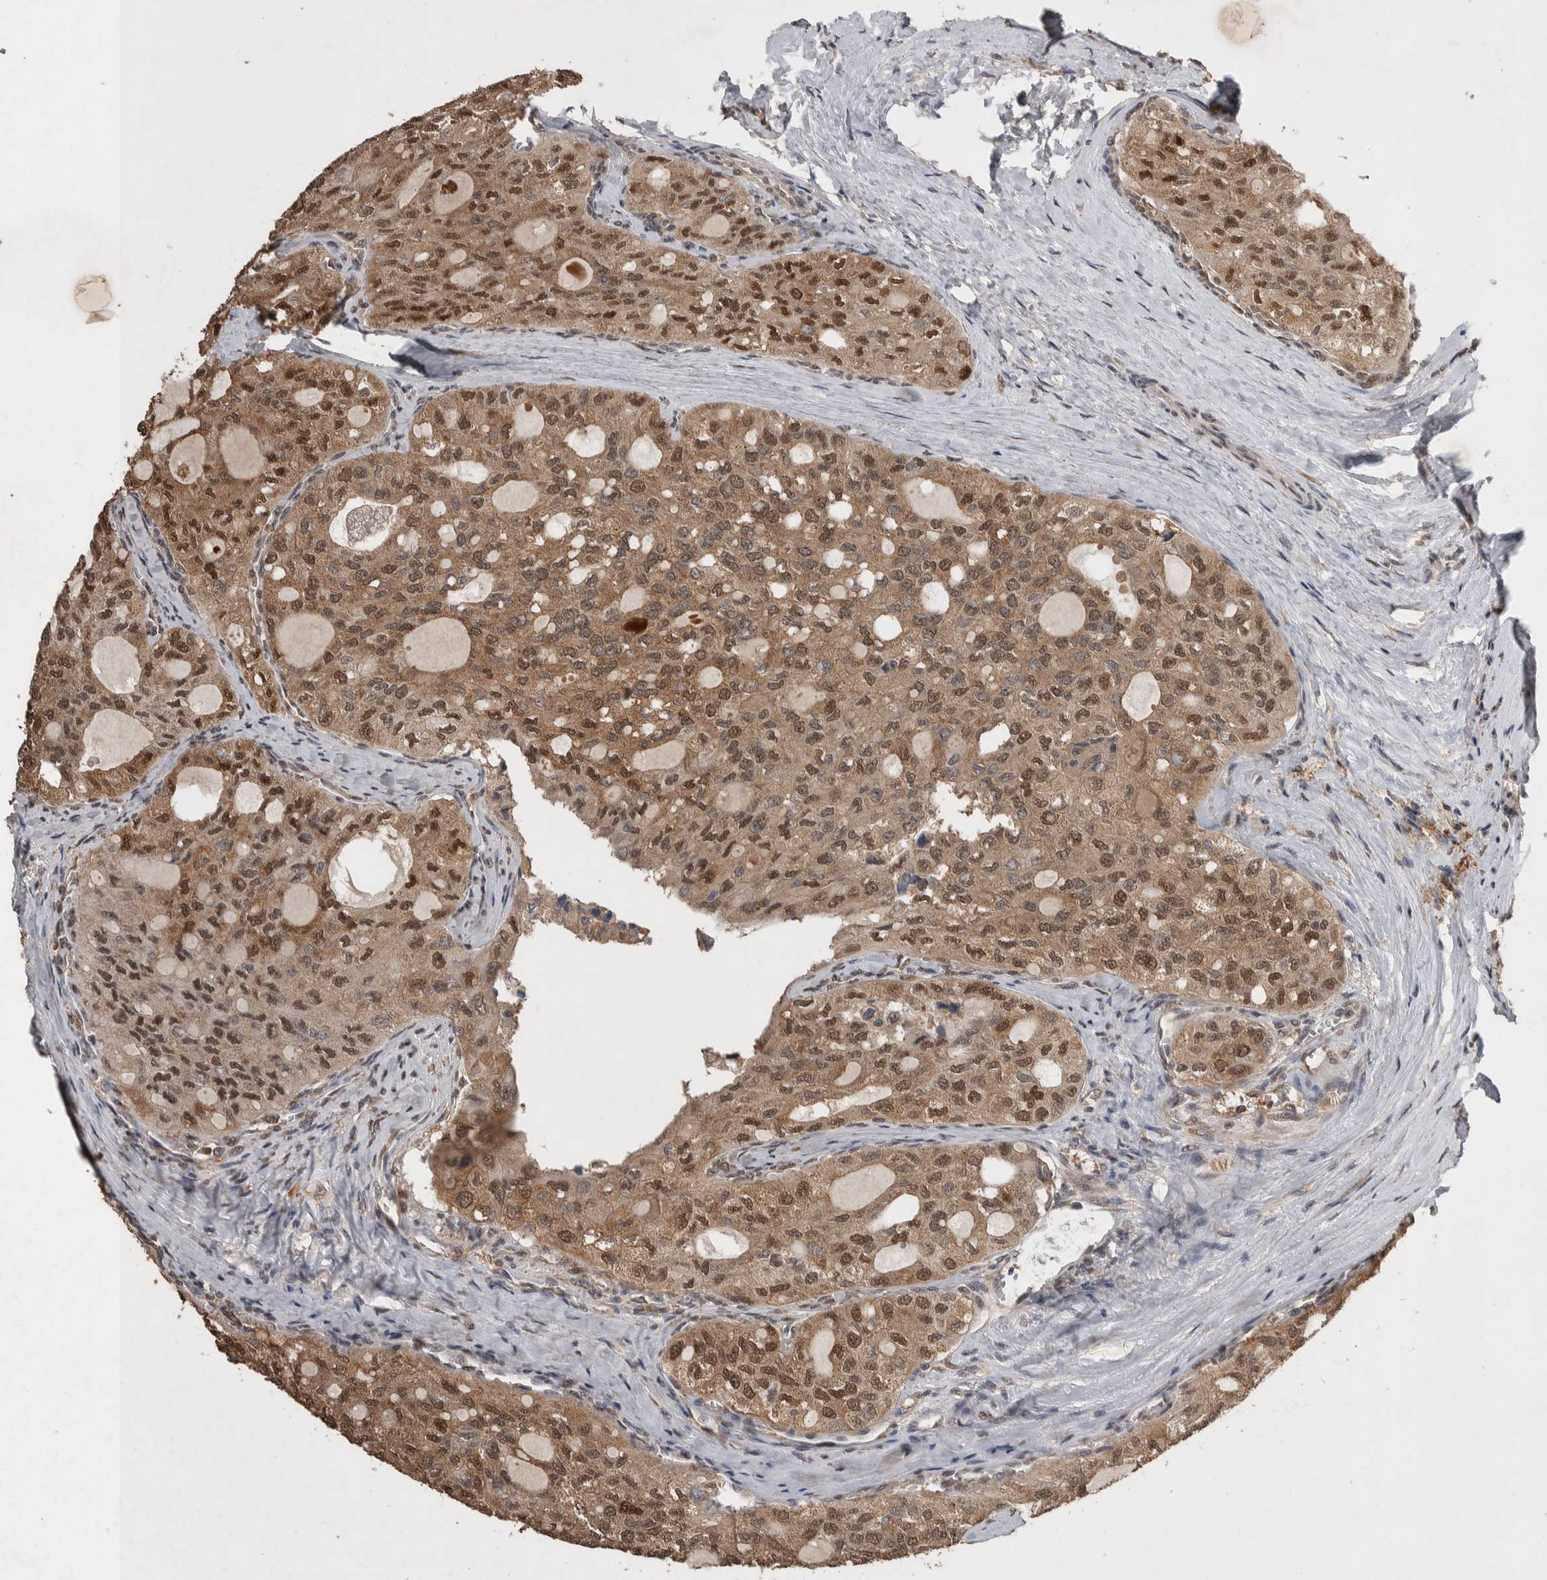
{"staining": {"intensity": "strong", "quantity": ">75%", "location": "cytoplasmic/membranous,nuclear"}, "tissue": "thyroid cancer", "cell_type": "Tumor cells", "image_type": "cancer", "snomed": [{"axis": "morphology", "description": "Follicular adenoma carcinoma, NOS"}, {"axis": "topography", "description": "Thyroid gland"}], "caption": "The micrograph demonstrates staining of follicular adenoma carcinoma (thyroid), revealing strong cytoplasmic/membranous and nuclear protein staining (brown color) within tumor cells. (Stains: DAB (3,3'-diaminobenzidine) in brown, nuclei in blue, Microscopy: brightfield microscopy at high magnification).", "gene": "DVL2", "patient": {"sex": "male", "age": 75}}